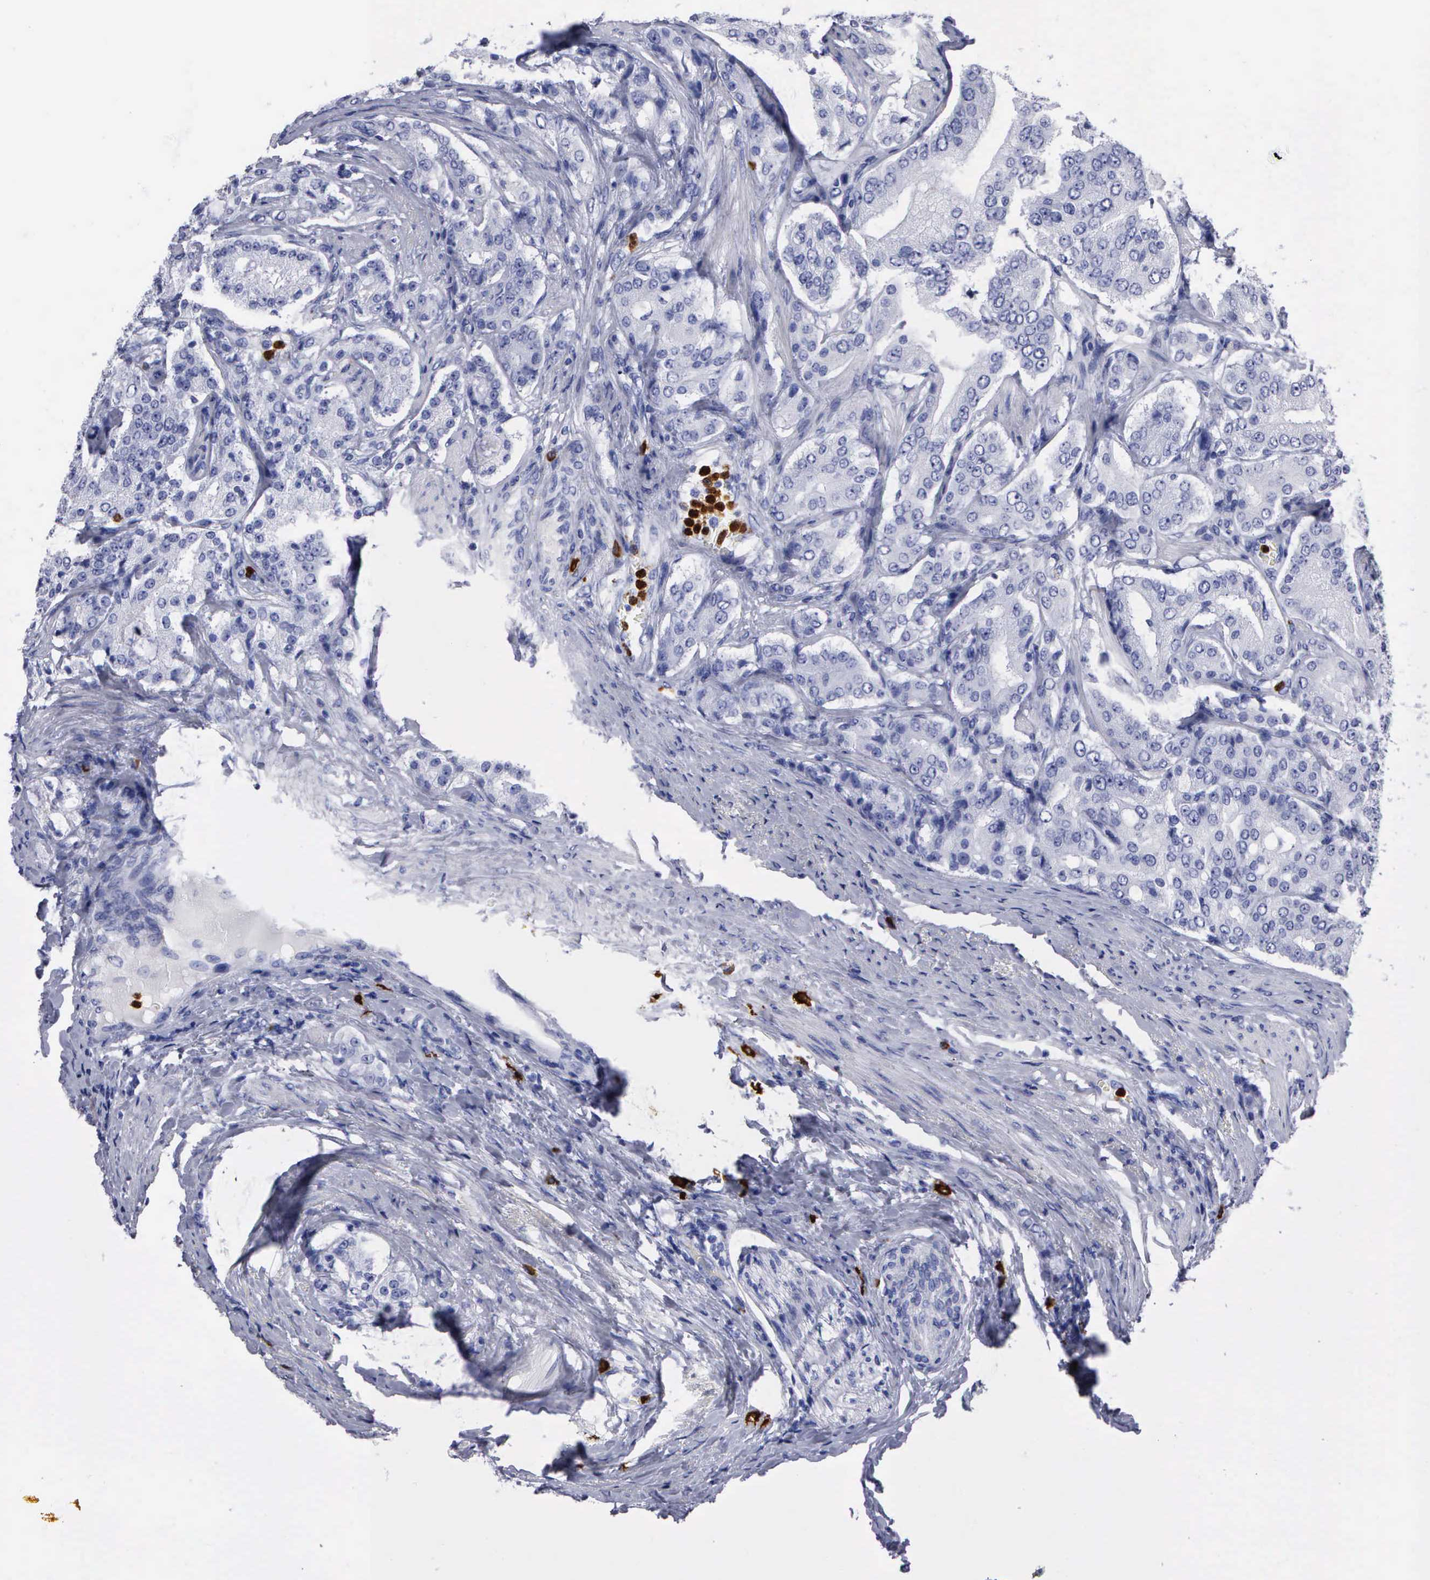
{"staining": {"intensity": "negative", "quantity": "none", "location": "none"}, "tissue": "prostate cancer", "cell_type": "Tumor cells", "image_type": "cancer", "snomed": [{"axis": "morphology", "description": "Adenocarcinoma, Medium grade"}, {"axis": "topography", "description": "Prostate"}], "caption": "DAB immunohistochemical staining of human prostate cancer displays no significant positivity in tumor cells.", "gene": "CTSG", "patient": {"sex": "male", "age": 72}}